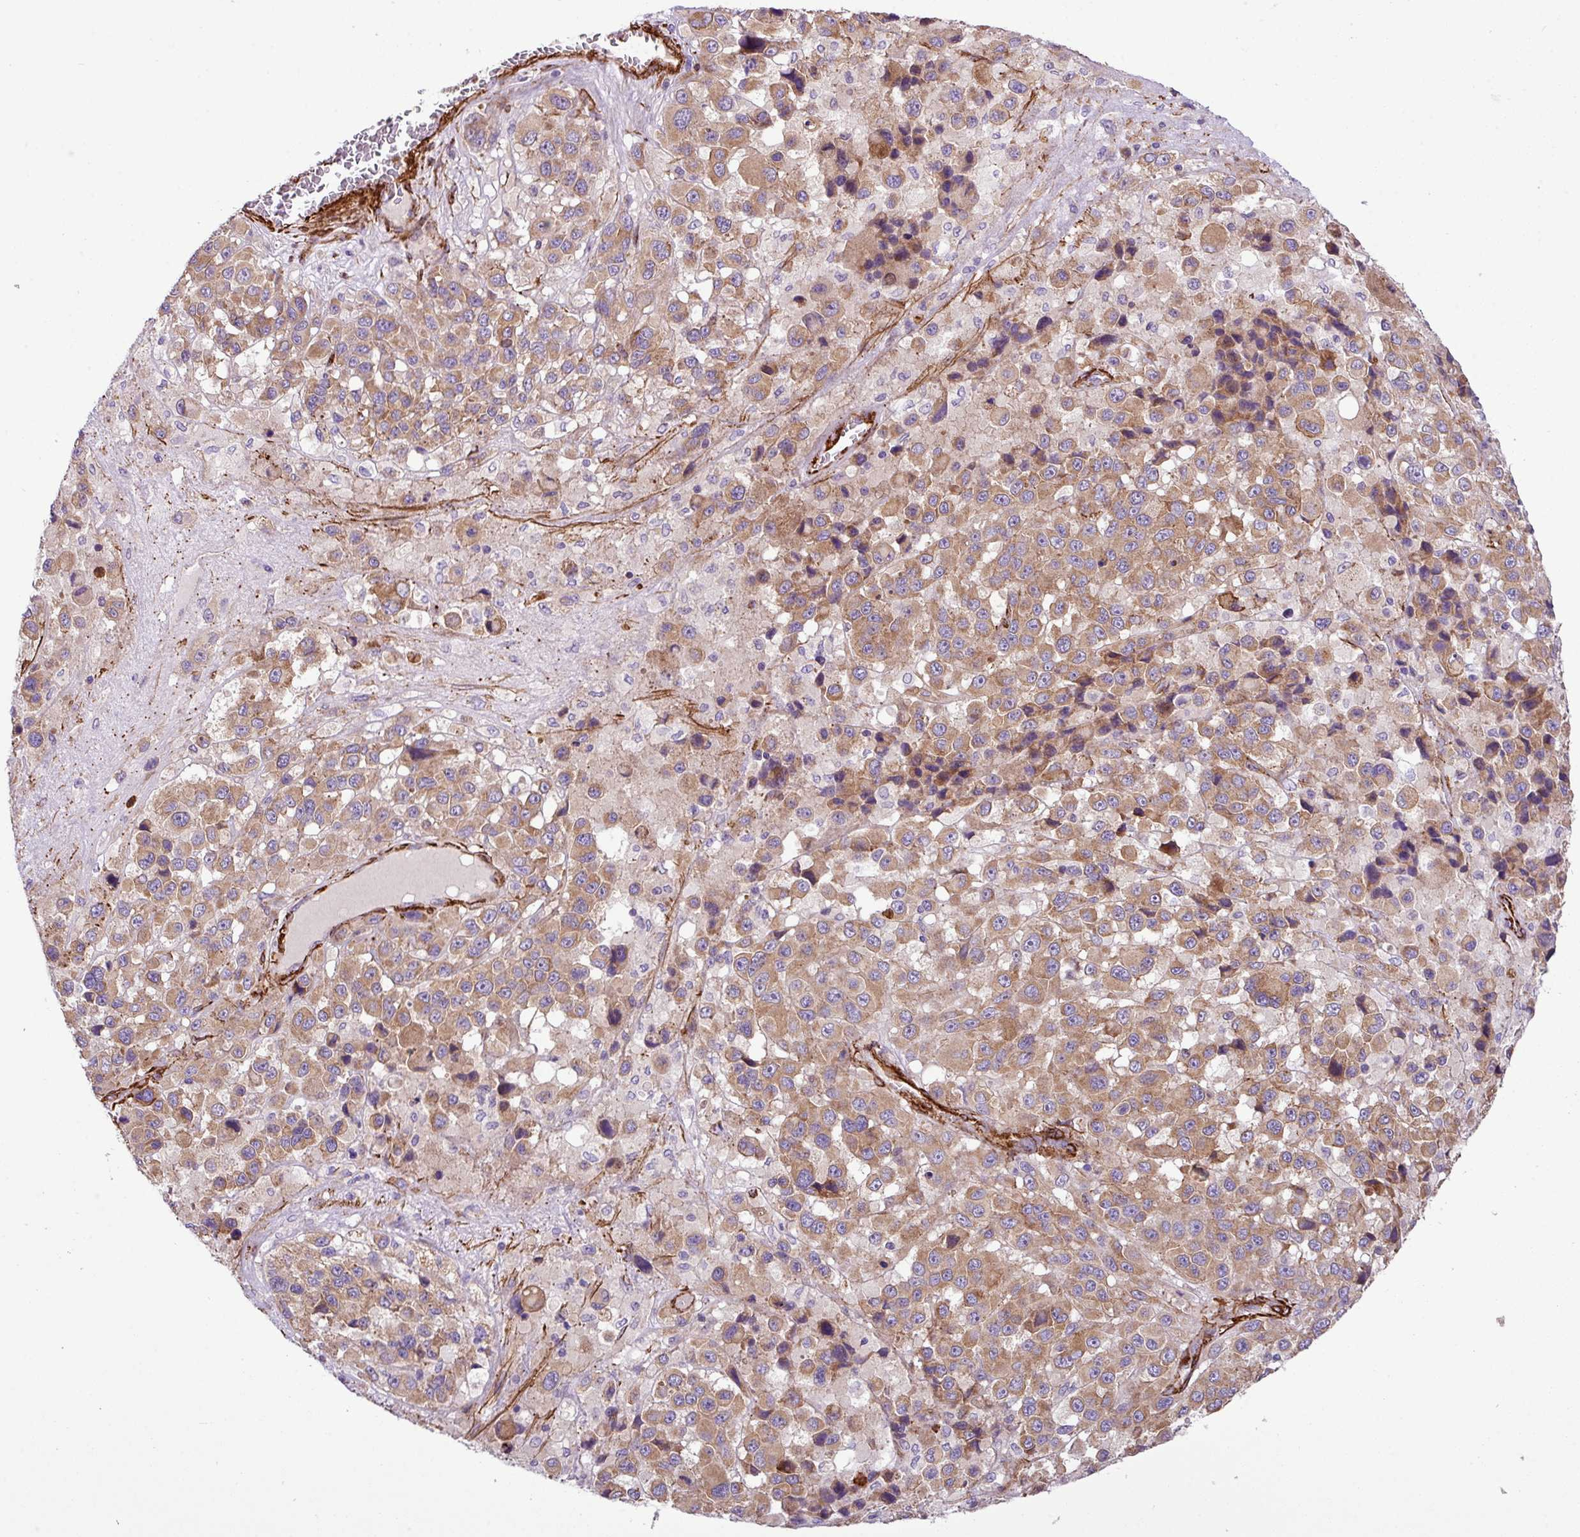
{"staining": {"intensity": "moderate", "quantity": ">75%", "location": "cytoplasmic/membranous"}, "tissue": "melanoma", "cell_type": "Tumor cells", "image_type": "cancer", "snomed": [{"axis": "morphology", "description": "Malignant melanoma, Metastatic site"}, {"axis": "topography", "description": "Lymph node"}], "caption": "Tumor cells exhibit medium levels of moderate cytoplasmic/membranous staining in approximately >75% of cells in melanoma. The protein is shown in brown color, while the nuclei are stained blue.", "gene": "FAM47E", "patient": {"sex": "female", "age": 65}}